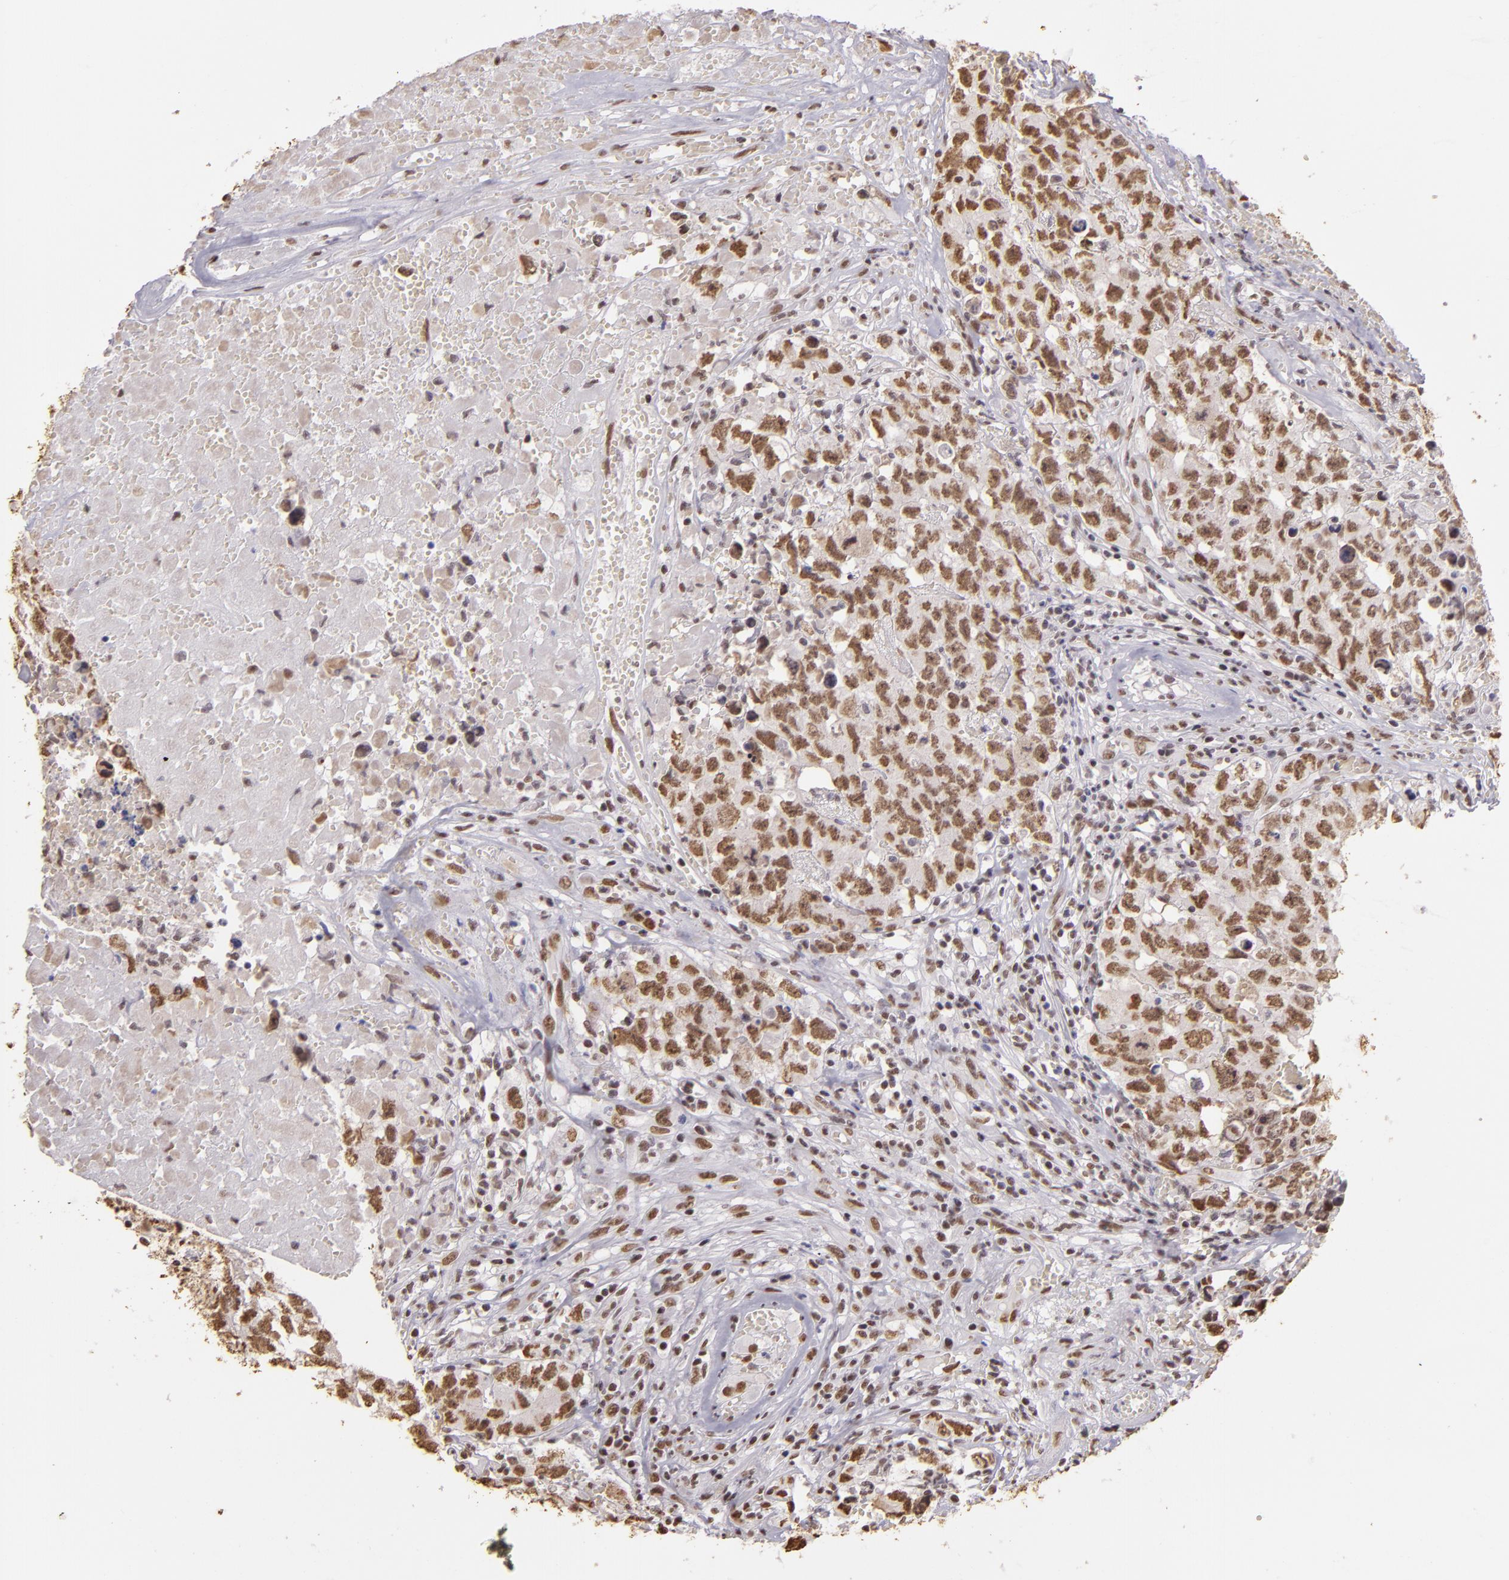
{"staining": {"intensity": "moderate", "quantity": ">75%", "location": "nuclear"}, "tissue": "testis cancer", "cell_type": "Tumor cells", "image_type": "cancer", "snomed": [{"axis": "morphology", "description": "Carcinoma, Embryonal, NOS"}, {"axis": "topography", "description": "Testis"}], "caption": "Testis cancer (embryonal carcinoma) tissue displays moderate nuclear staining in about >75% of tumor cells", "gene": "PAPOLA", "patient": {"sex": "male", "age": 31}}